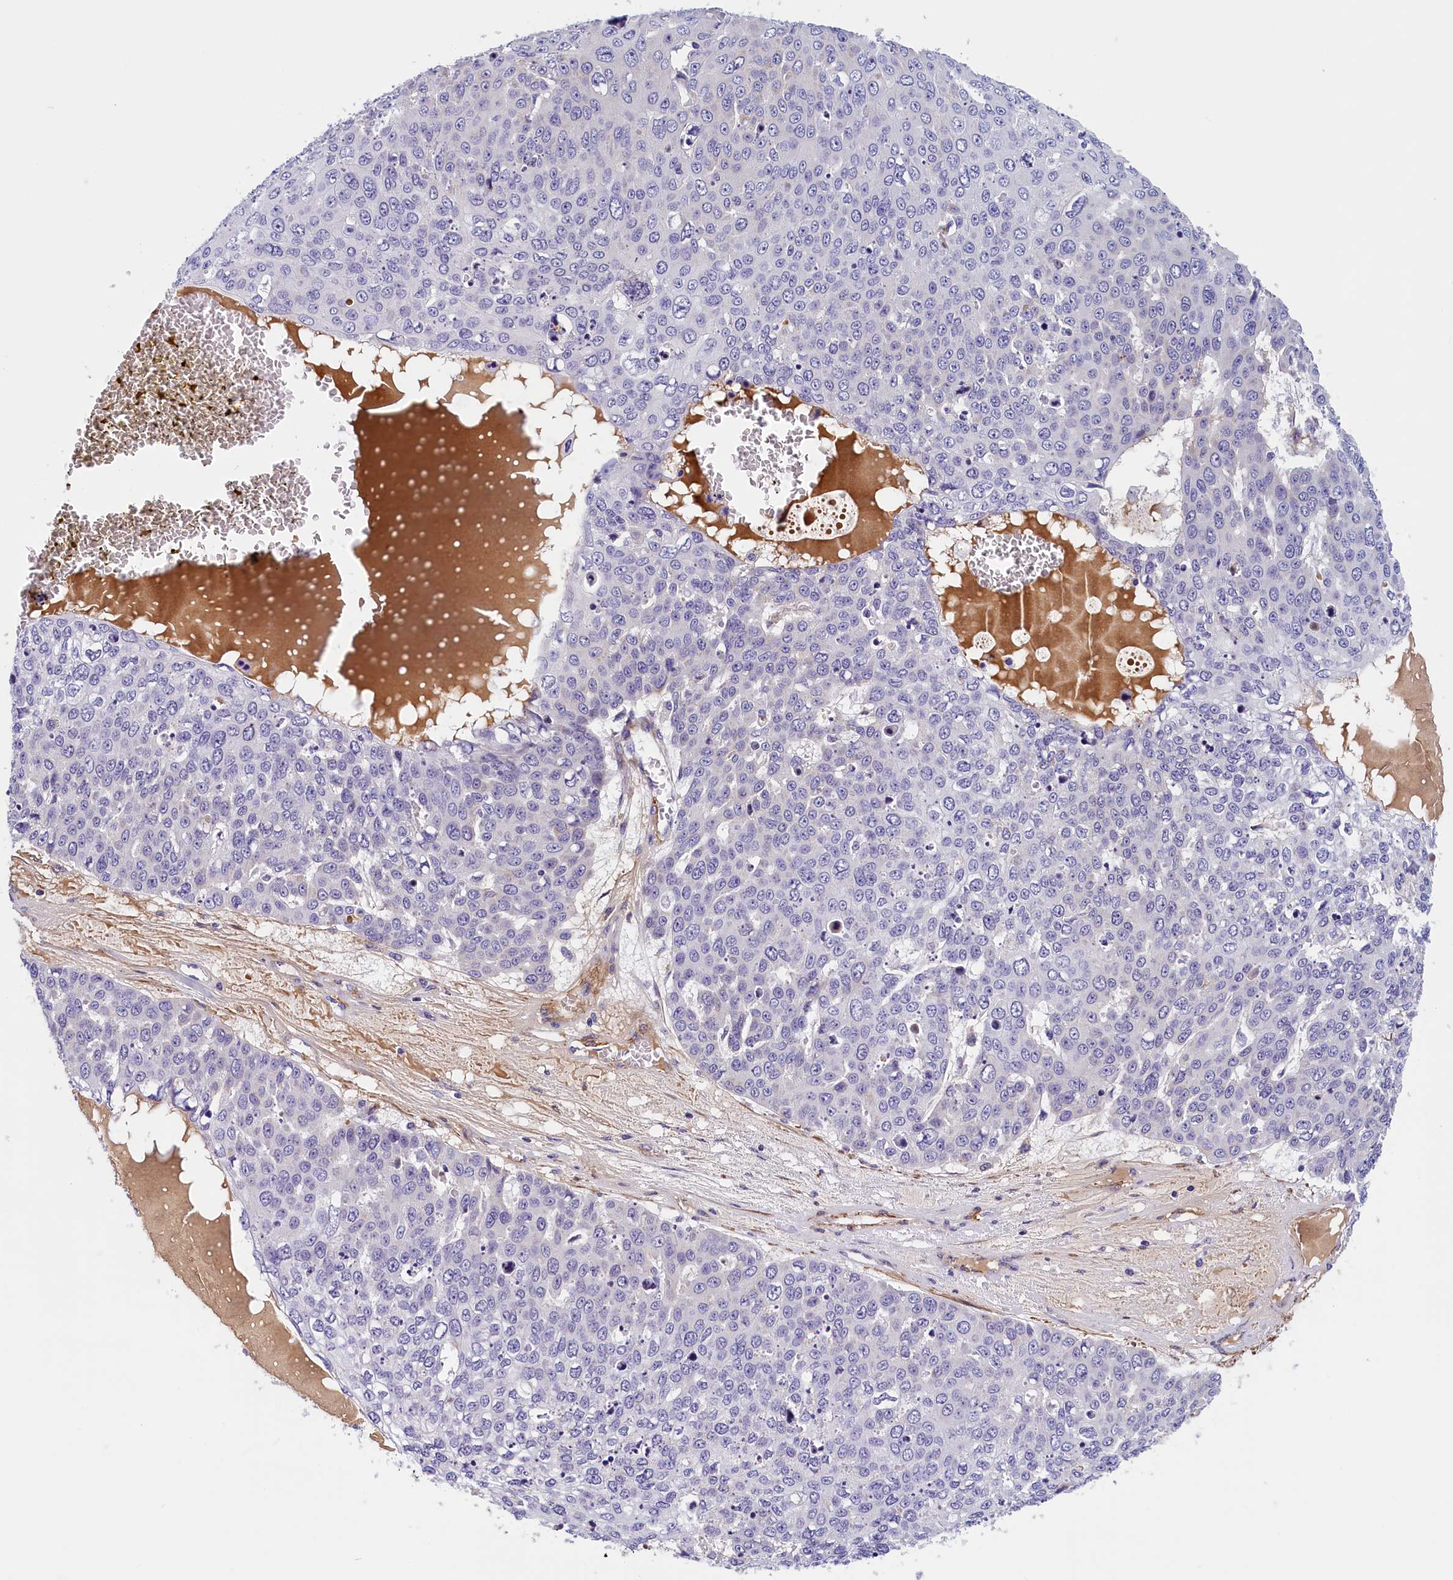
{"staining": {"intensity": "negative", "quantity": "none", "location": "none"}, "tissue": "skin cancer", "cell_type": "Tumor cells", "image_type": "cancer", "snomed": [{"axis": "morphology", "description": "Squamous cell carcinoma, NOS"}, {"axis": "topography", "description": "Skin"}], "caption": "This image is of squamous cell carcinoma (skin) stained with immunohistochemistry (IHC) to label a protein in brown with the nuclei are counter-stained blue. There is no expression in tumor cells. The staining was performed using DAB to visualize the protein expression in brown, while the nuclei were stained in blue with hematoxylin (Magnification: 20x).", "gene": "BCL2L13", "patient": {"sex": "male", "age": 71}}